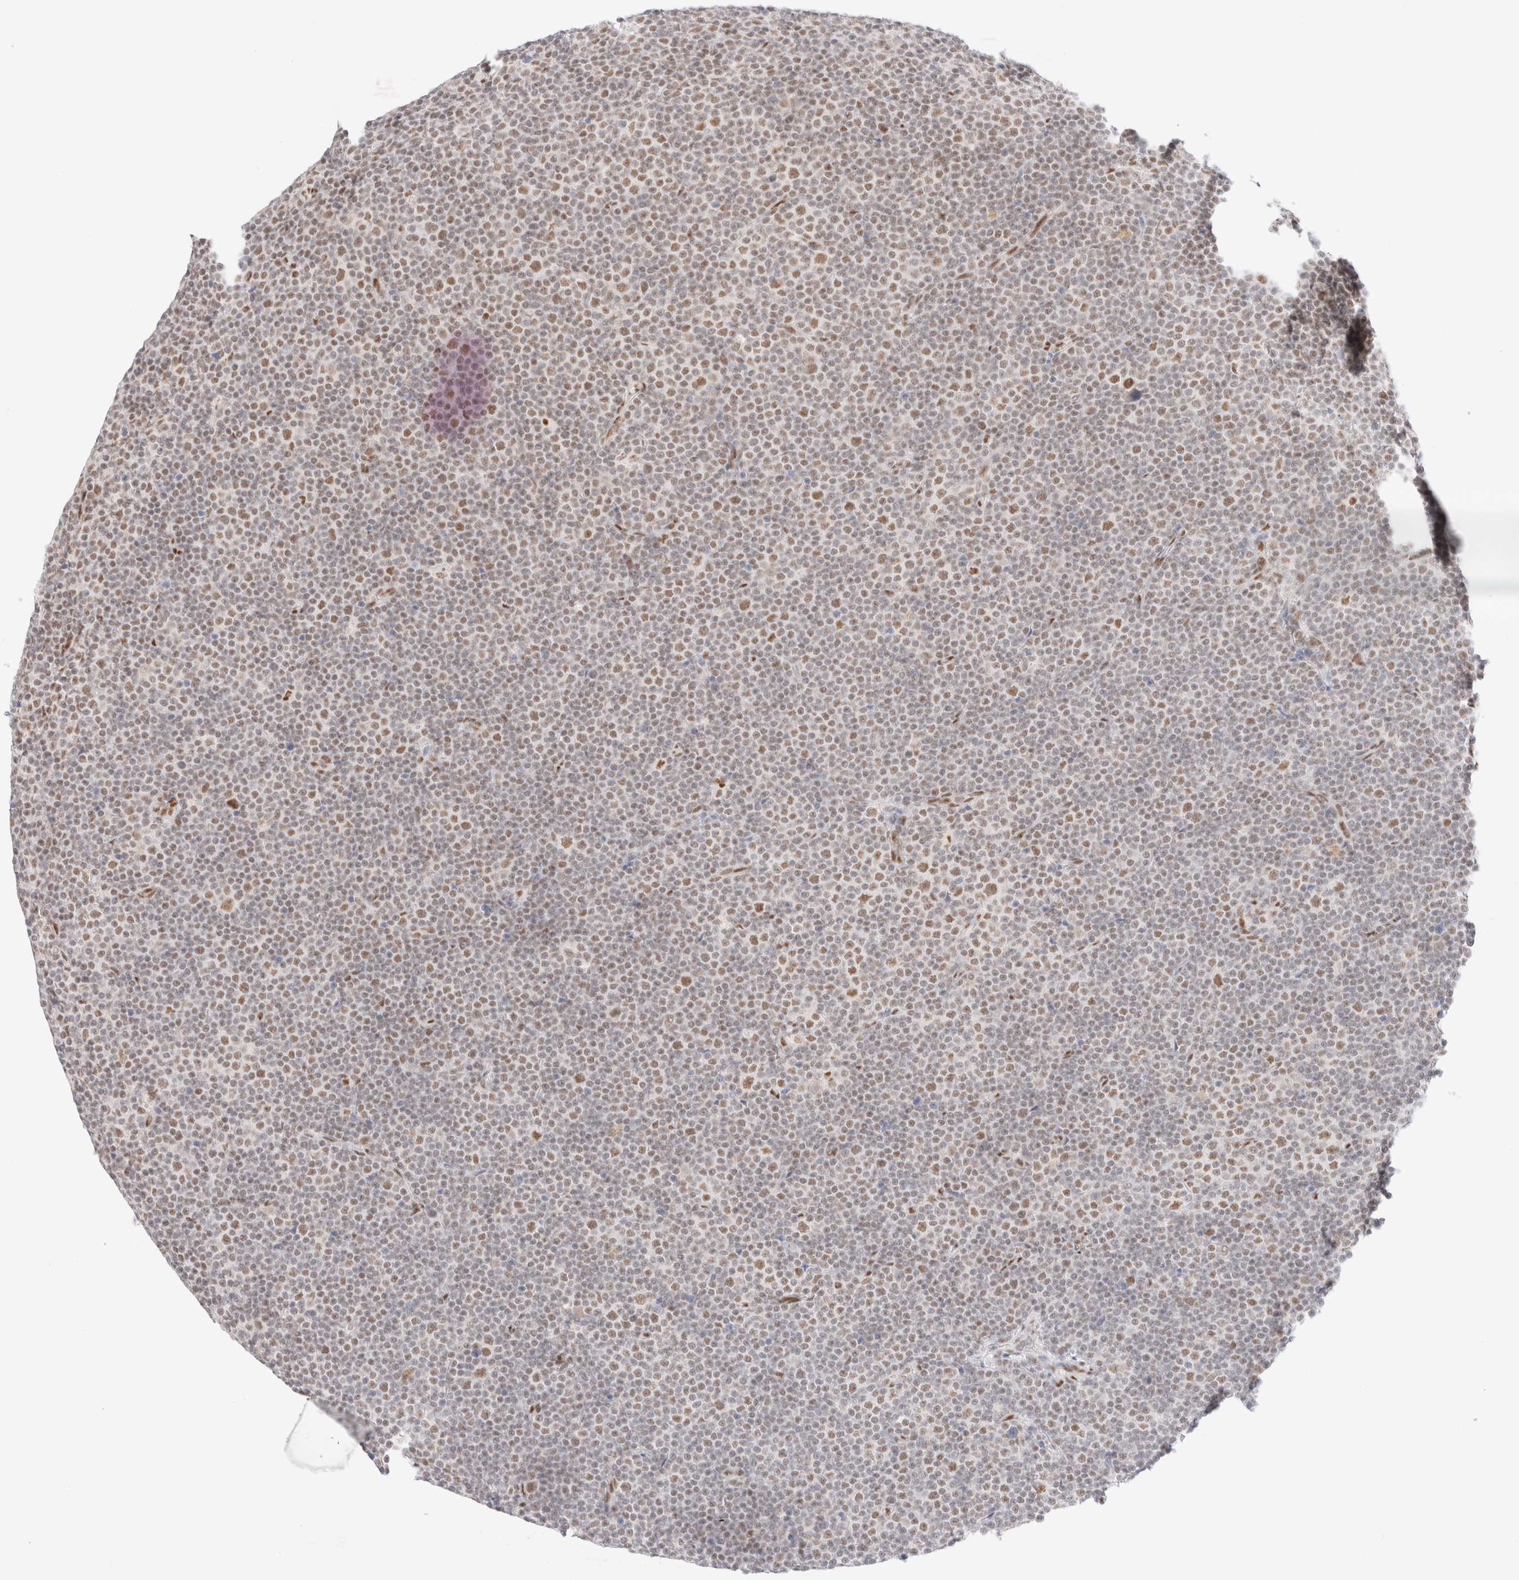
{"staining": {"intensity": "moderate", "quantity": ">75%", "location": "nuclear"}, "tissue": "lymphoma", "cell_type": "Tumor cells", "image_type": "cancer", "snomed": [{"axis": "morphology", "description": "Malignant lymphoma, non-Hodgkin's type, Low grade"}, {"axis": "topography", "description": "Lymph node"}], "caption": "IHC staining of malignant lymphoma, non-Hodgkin's type (low-grade), which exhibits medium levels of moderate nuclear staining in approximately >75% of tumor cells indicating moderate nuclear protein staining. The staining was performed using DAB (3,3'-diaminobenzidine) (brown) for protein detection and nuclei were counterstained in hematoxylin (blue).", "gene": "CIC", "patient": {"sex": "female", "age": 67}}